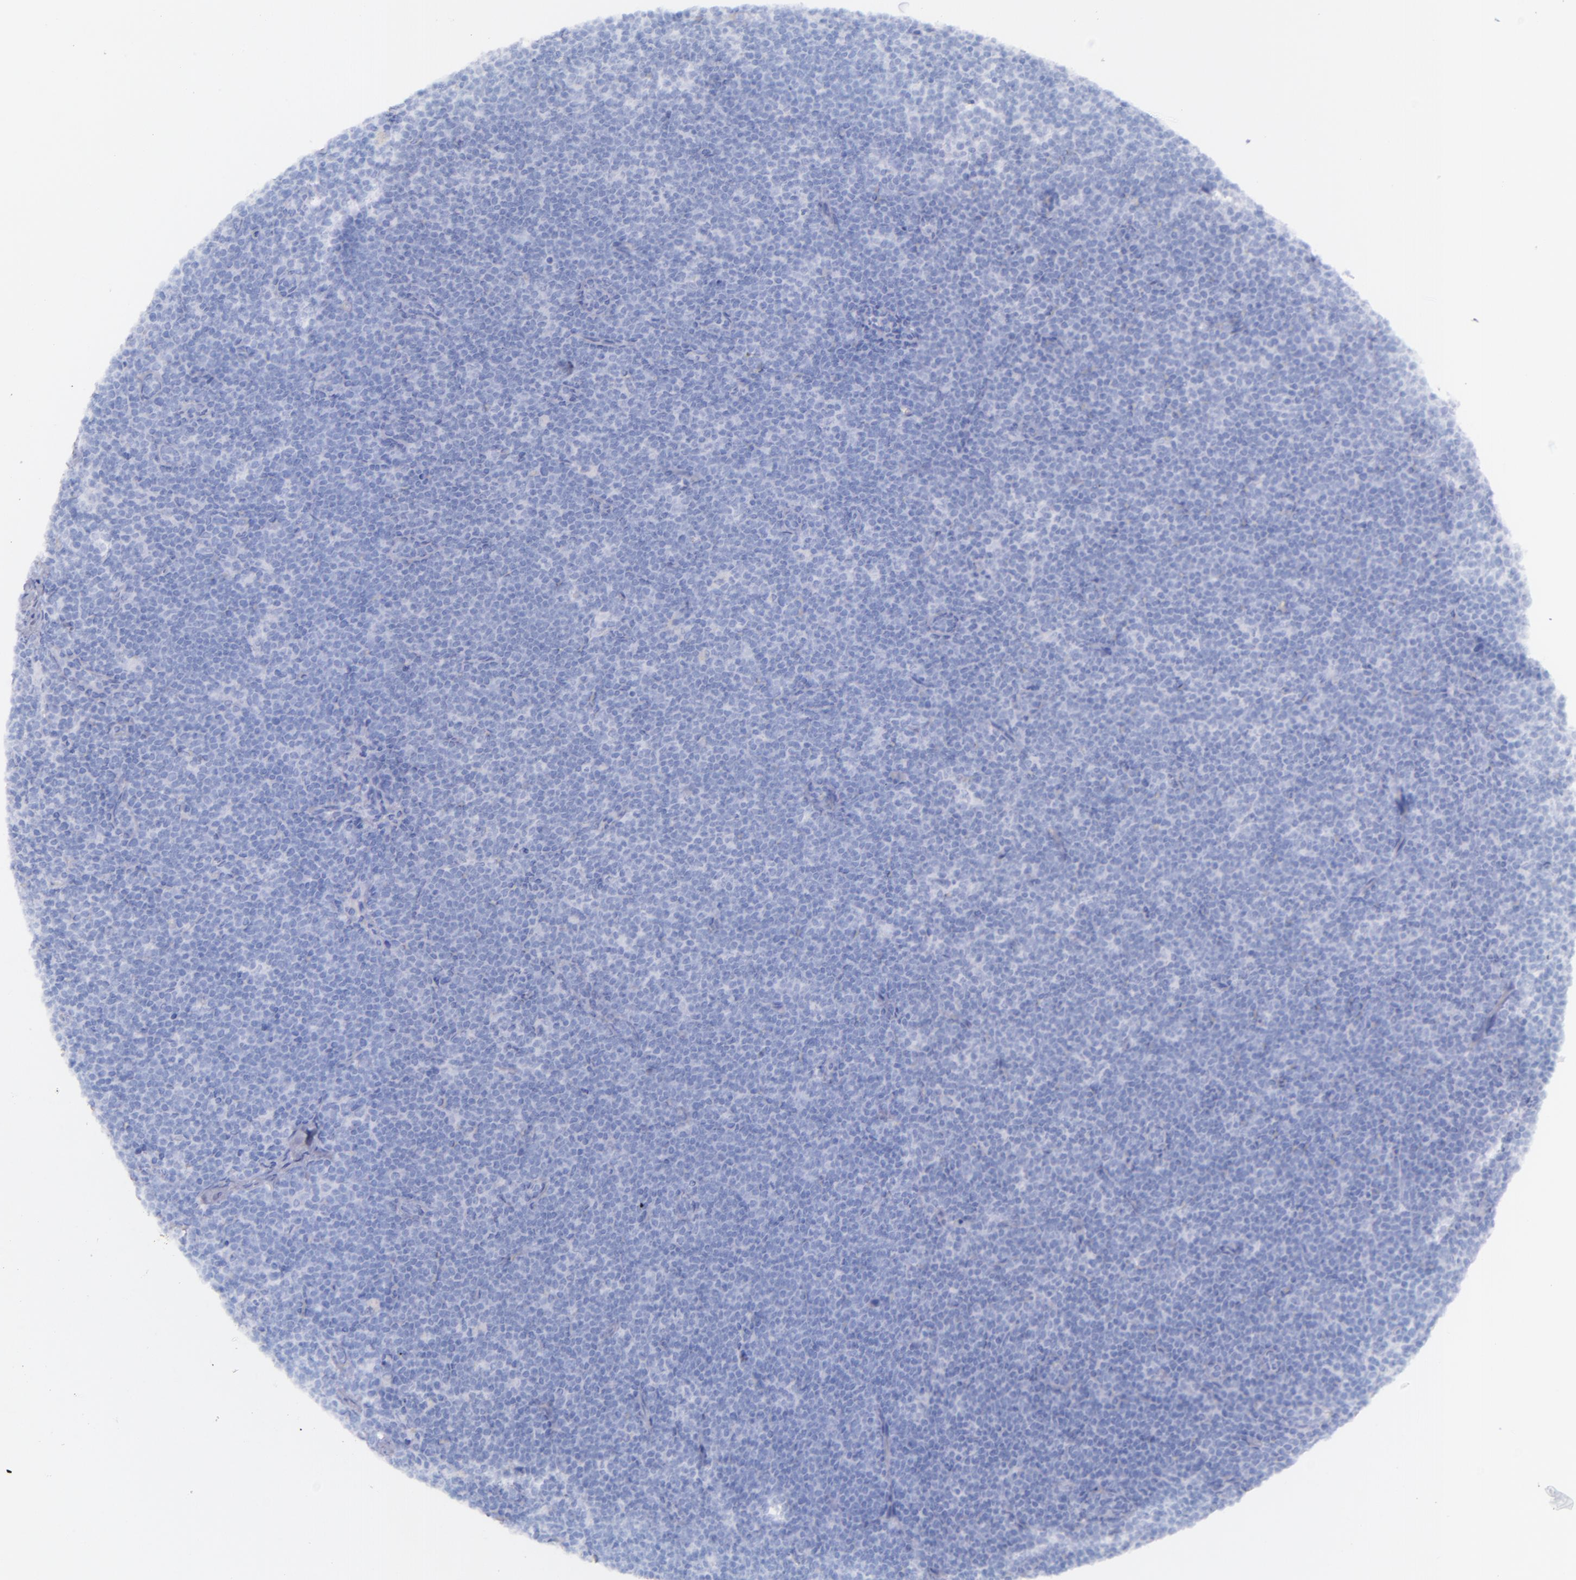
{"staining": {"intensity": "negative", "quantity": "none", "location": "none"}, "tissue": "lymphoma", "cell_type": "Tumor cells", "image_type": "cancer", "snomed": [{"axis": "morphology", "description": "Malignant lymphoma, non-Hodgkin's type, High grade"}, {"axis": "topography", "description": "Lymph node"}], "caption": "Malignant lymphoma, non-Hodgkin's type (high-grade) stained for a protein using immunohistochemistry displays no expression tumor cells.", "gene": "SFTPA2", "patient": {"sex": "female", "age": 58}}